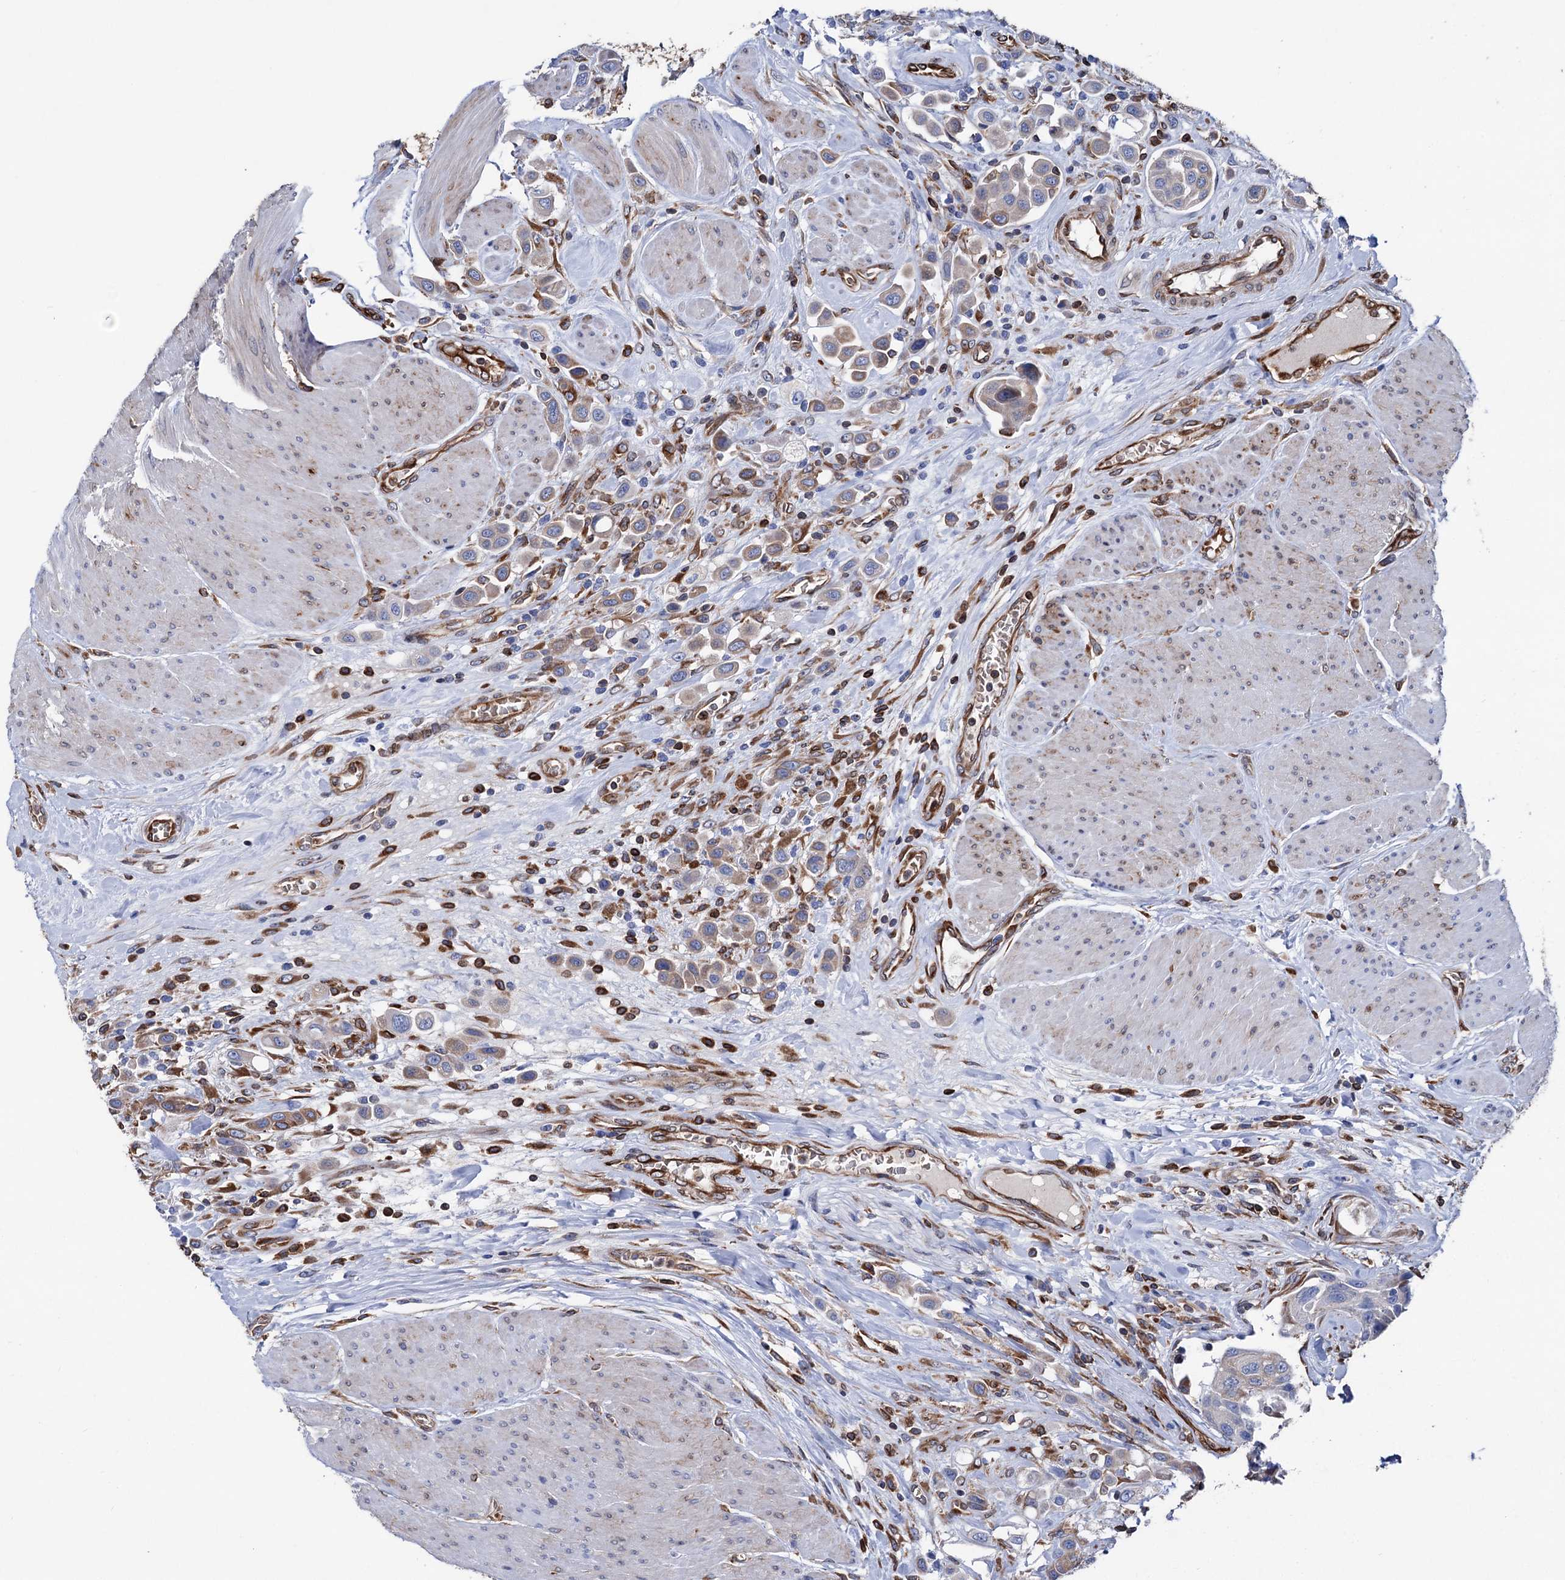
{"staining": {"intensity": "weak", "quantity": "25%-75%", "location": "cytoplasmic/membranous"}, "tissue": "urothelial cancer", "cell_type": "Tumor cells", "image_type": "cancer", "snomed": [{"axis": "morphology", "description": "Urothelial carcinoma, High grade"}, {"axis": "topography", "description": "Urinary bladder"}], "caption": "Weak cytoplasmic/membranous protein expression is identified in about 25%-75% of tumor cells in urothelial cancer. The staining was performed using DAB, with brown indicating positive protein expression. Nuclei are stained blue with hematoxylin.", "gene": "STING1", "patient": {"sex": "male", "age": 50}}